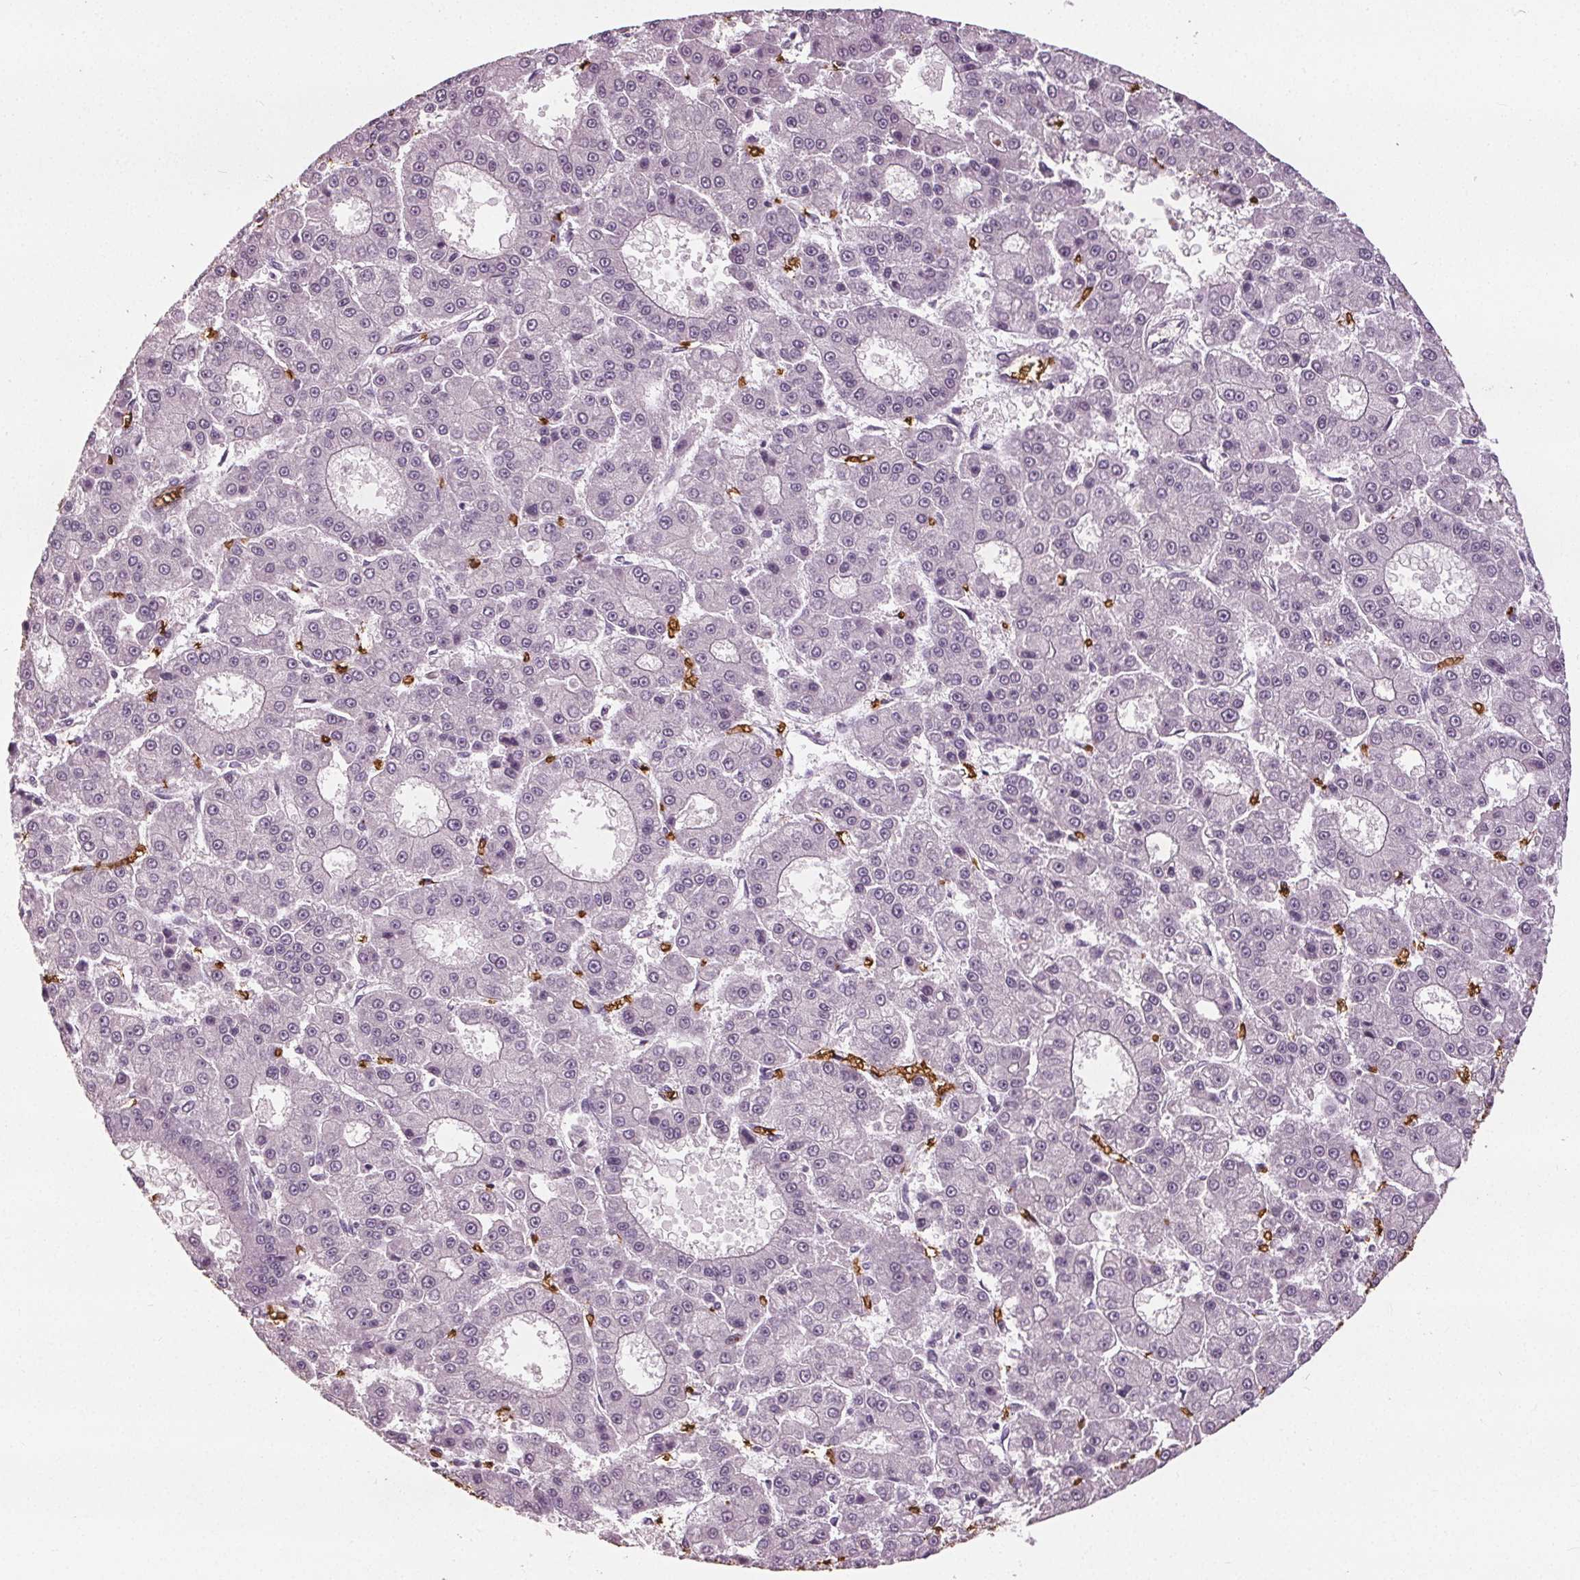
{"staining": {"intensity": "negative", "quantity": "none", "location": "none"}, "tissue": "liver cancer", "cell_type": "Tumor cells", "image_type": "cancer", "snomed": [{"axis": "morphology", "description": "Carcinoma, Hepatocellular, NOS"}, {"axis": "topography", "description": "Liver"}], "caption": "Tumor cells are negative for protein expression in human liver cancer. (DAB (3,3'-diaminobenzidine) immunohistochemistry visualized using brightfield microscopy, high magnification).", "gene": "SLC4A1", "patient": {"sex": "male", "age": 70}}